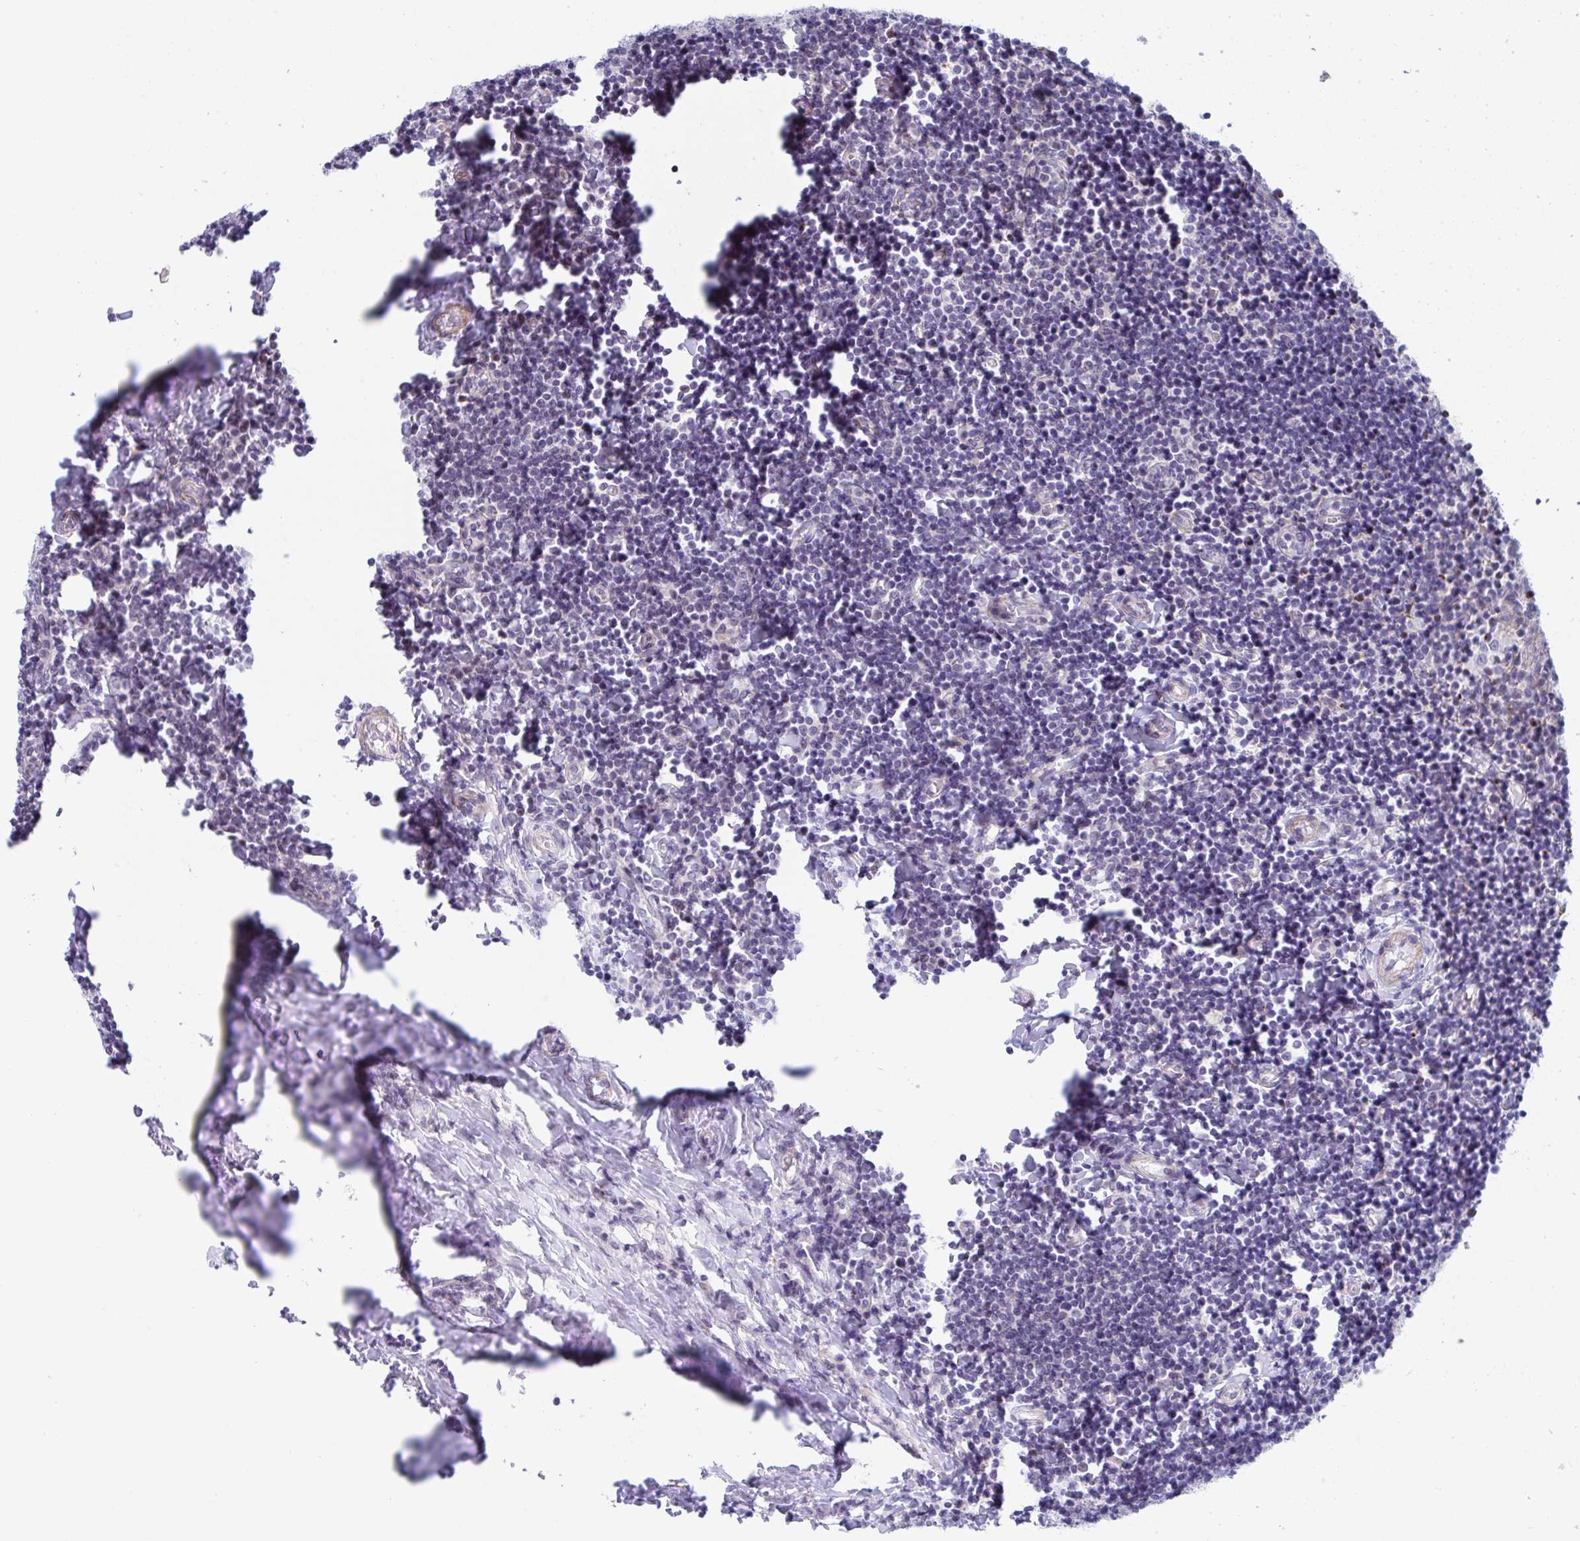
{"staining": {"intensity": "weak", "quantity": "25%-75%", "location": "cytoplasmic/membranous,nuclear"}, "tissue": "tonsil", "cell_type": "Germinal center cells", "image_type": "normal", "snomed": [{"axis": "morphology", "description": "Normal tissue, NOS"}, {"axis": "topography", "description": "Tonsil"}], "caption": "Immunohistochemistry (IHC) histopathology image of normal tonsil: human tonsil stained using immunohistochemistry (IHC) shows low levels of weak protein expression localized specifically in the cytoplasmic/membranous,nuclear of germinal center cells, appearing as a cytoplasmic/membranous,nuclear brown color.", "gene": "WDR72", "patient": {"sex": "female", "age": 10}}